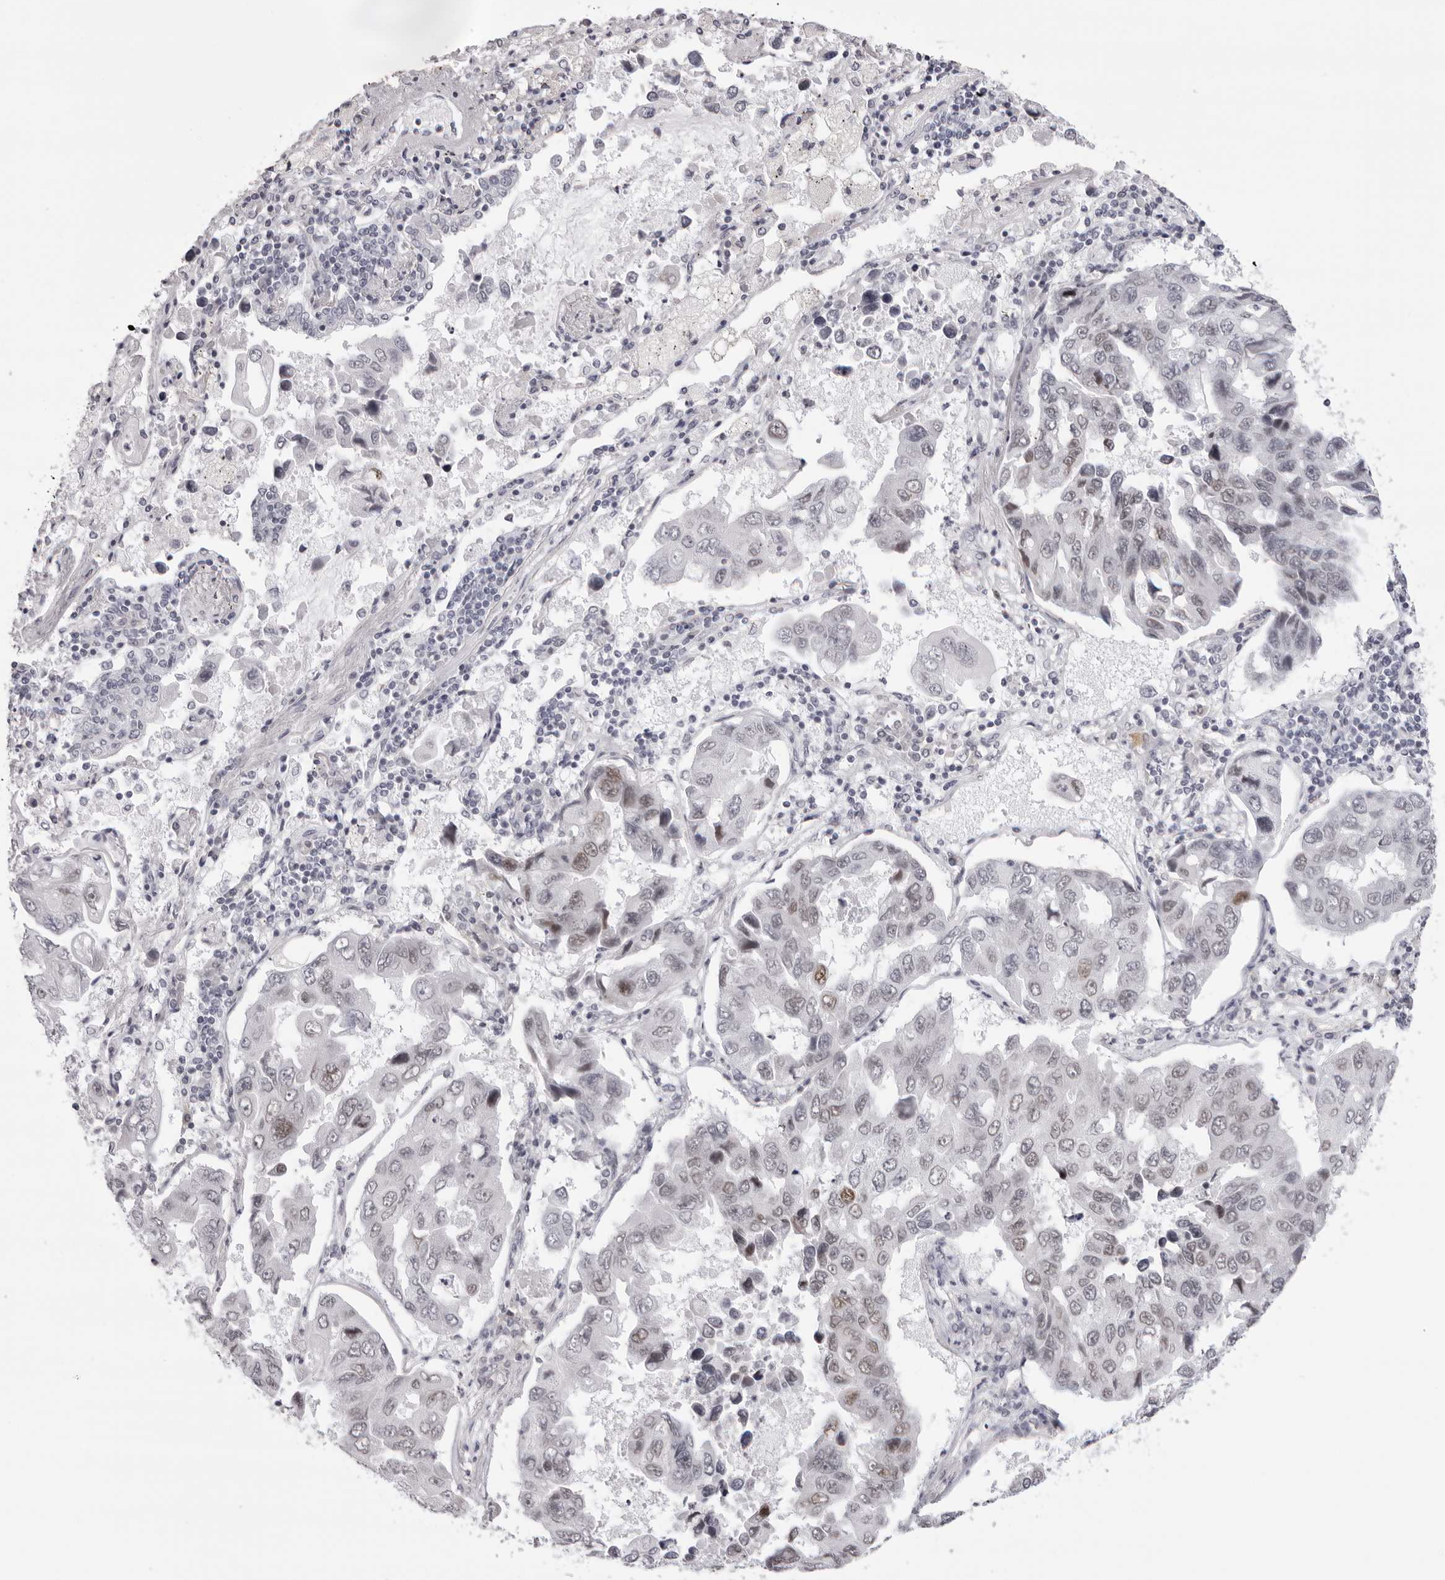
{"staining": {"intensity": "weak", "quantity": "<25%", "location": "nuclear"}, "tissue": "lung cancer", "cell_type": "Tumor cells", "image_type": "cancer", "snomed": [{"axis": "morphology", "description": "Adenocarcinoma, NOS"}, {"axis": "topography", "description": "Lung"}], "caption": "An IHC image of adenocarcinoma (lung) is shown. There is no staining in tumor cells of adenocarcinoma (lung).", "gene": "MAFK", "patient": {"sex": "male", "age": 64}}